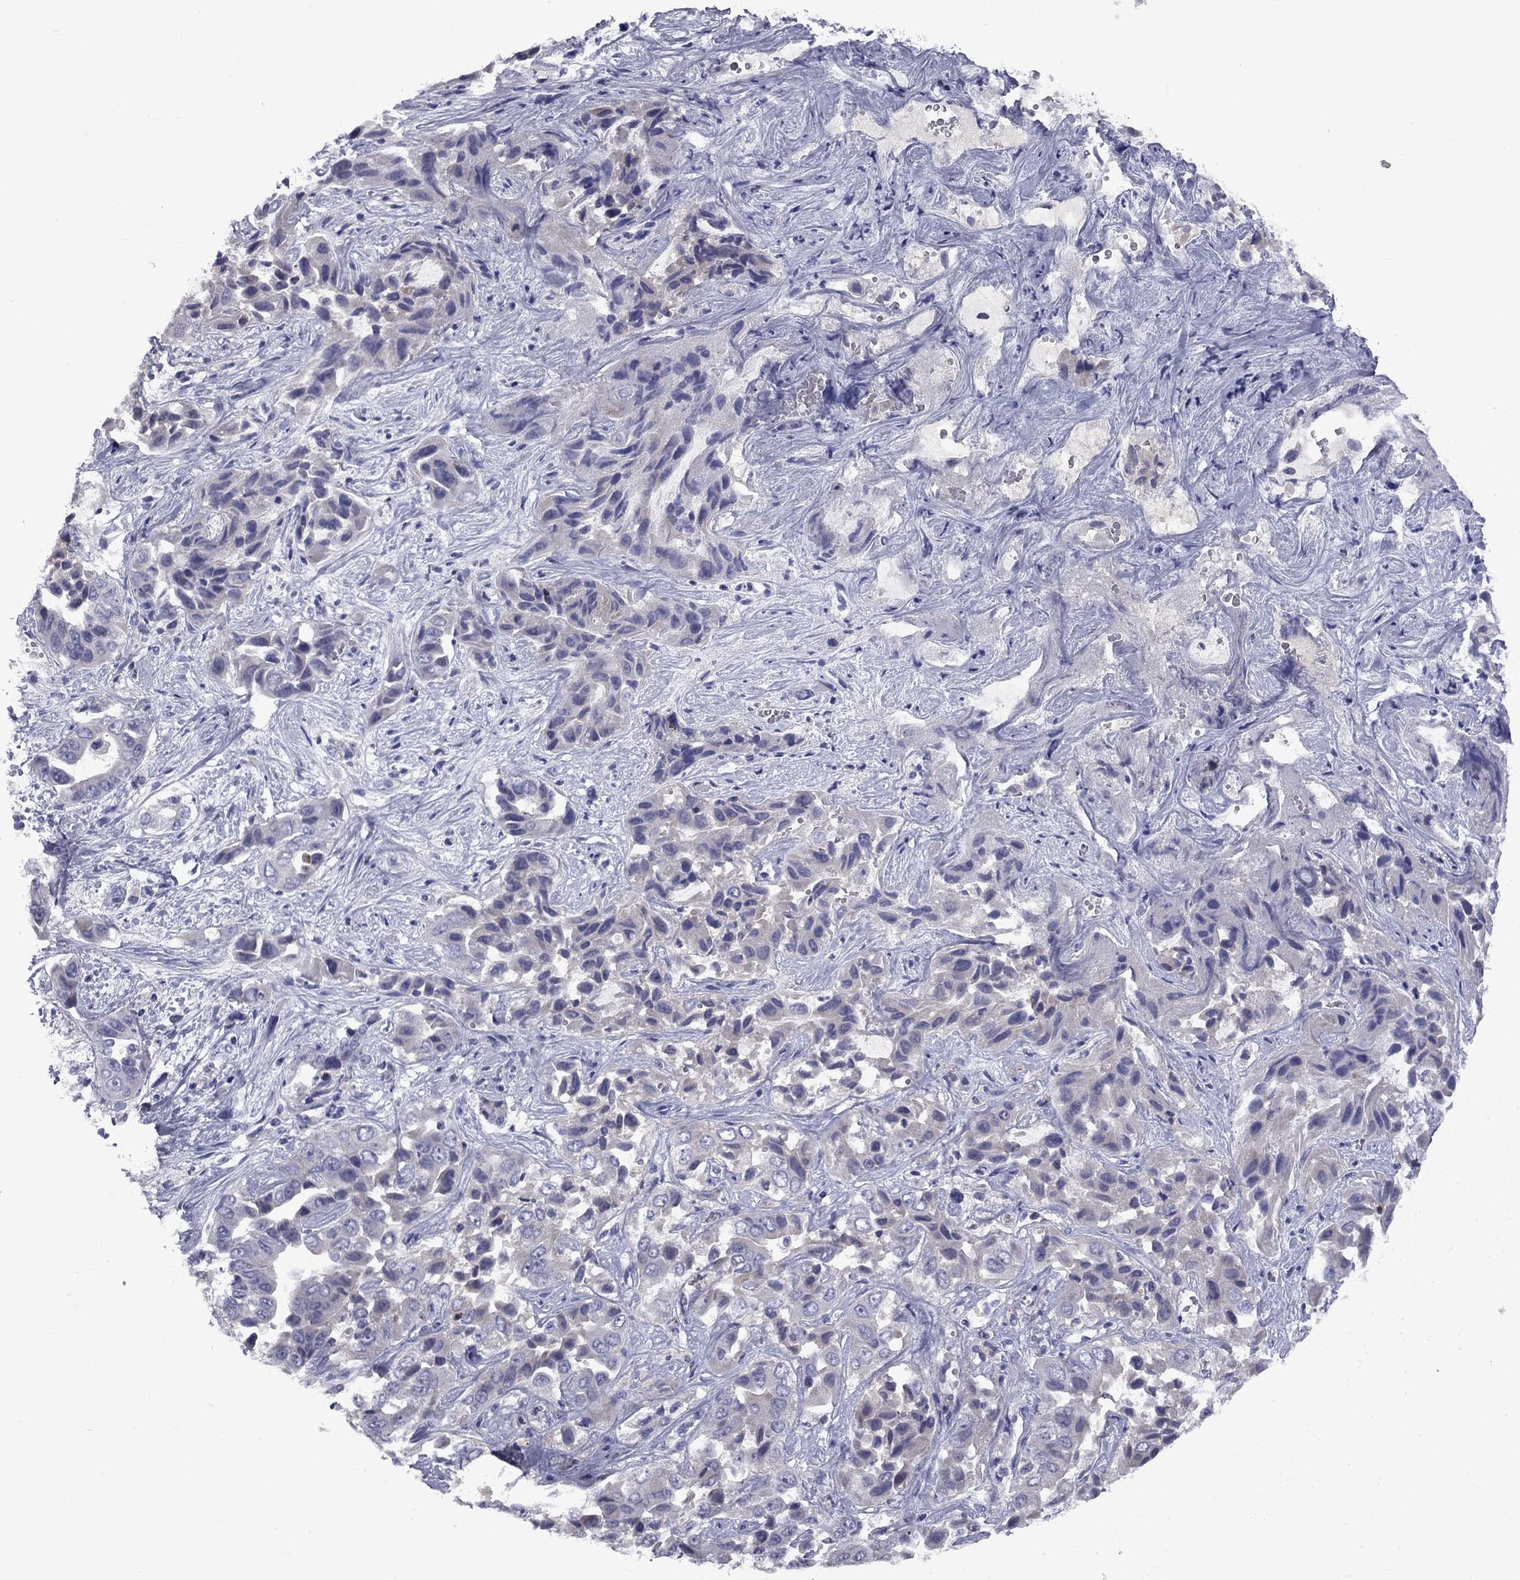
{"staining": {"intensity": "negative", "quantity": "none", "location": "none"}, "tissue": "liver cancer", "cell_type": "Tumor cells", "image_type": "cancer", "snomed": [{"axis": "morphology", "description": "Cholangiocarcinoma"}, {"axis": "topography", "description": "Liver"}], "caption": "An immunohistochemistry image of liver cholangiocarcinoma is shown. There is no staining in tumor cells of liver cholangiocarcinoma.", "gene": "SNTA1", "patient": {"sex": "female", "age": 52}}